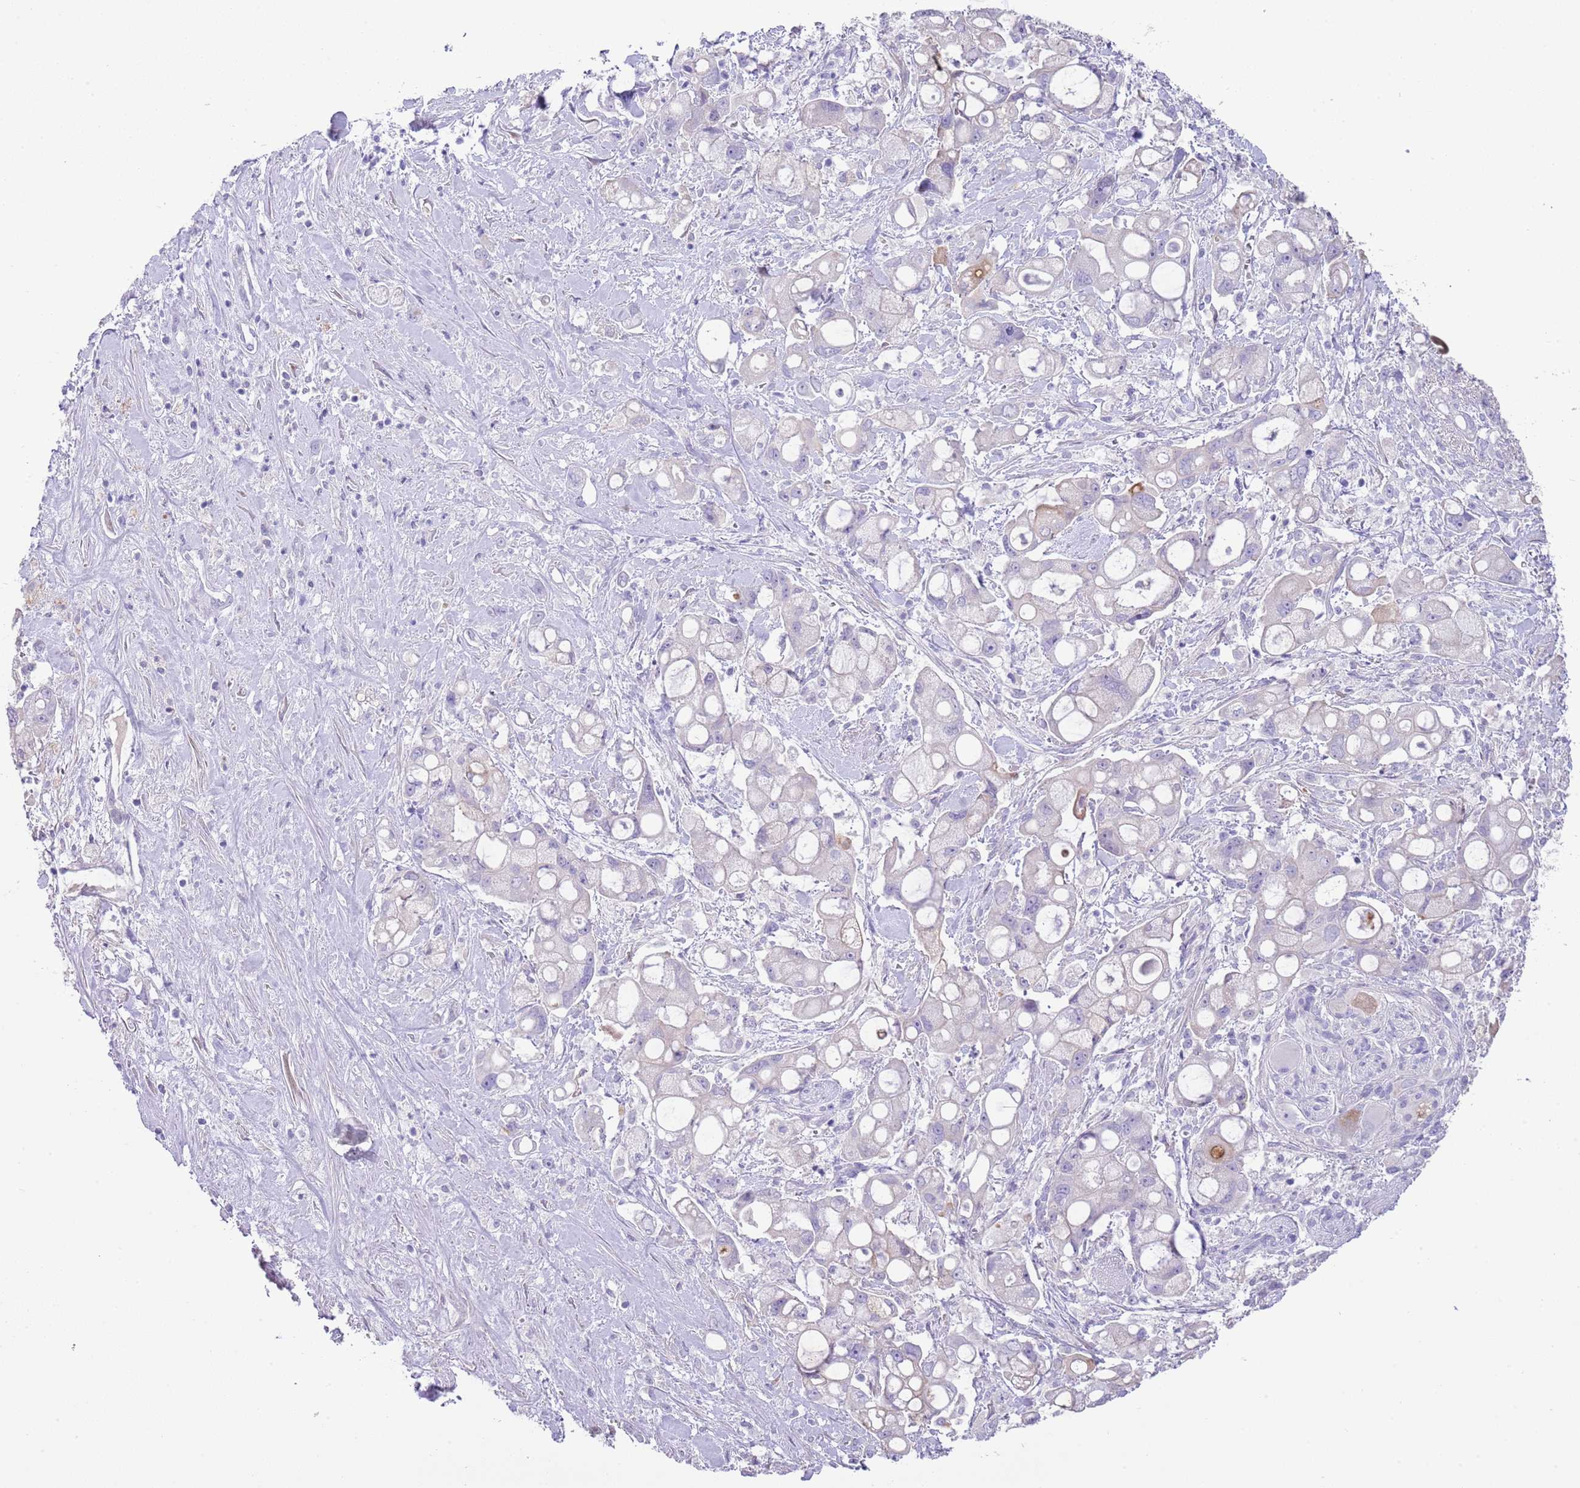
{"staining": {"intensity": "negative", "quantity": "none", "location": "none"}, "tissue": "pancreatic cancer", "cell_type": "Tumor cells", "image_type": "cancer", "snomed": [{"axis": "morphology", "description": "Adenocarcinoma, NOS"}, {"axis": "topography", "description": "Pancreas"}], "caption": "This micrograph is of adenocarcinoma (pancreatic) stained with immunohistochemistry (IHC) to label a protein in brown with the nuclei are counter-stained blue. There is no staining in tumor cells. The staining was performed using DAB (3,3'-diaminobenzidine) to visualize the protein expression in brown, while the nuclei were stained in blue with hematoxylin (Magnification: 20x).", "gene": "ABHD17C", "patient": {"sex": "male", "age": 68}}